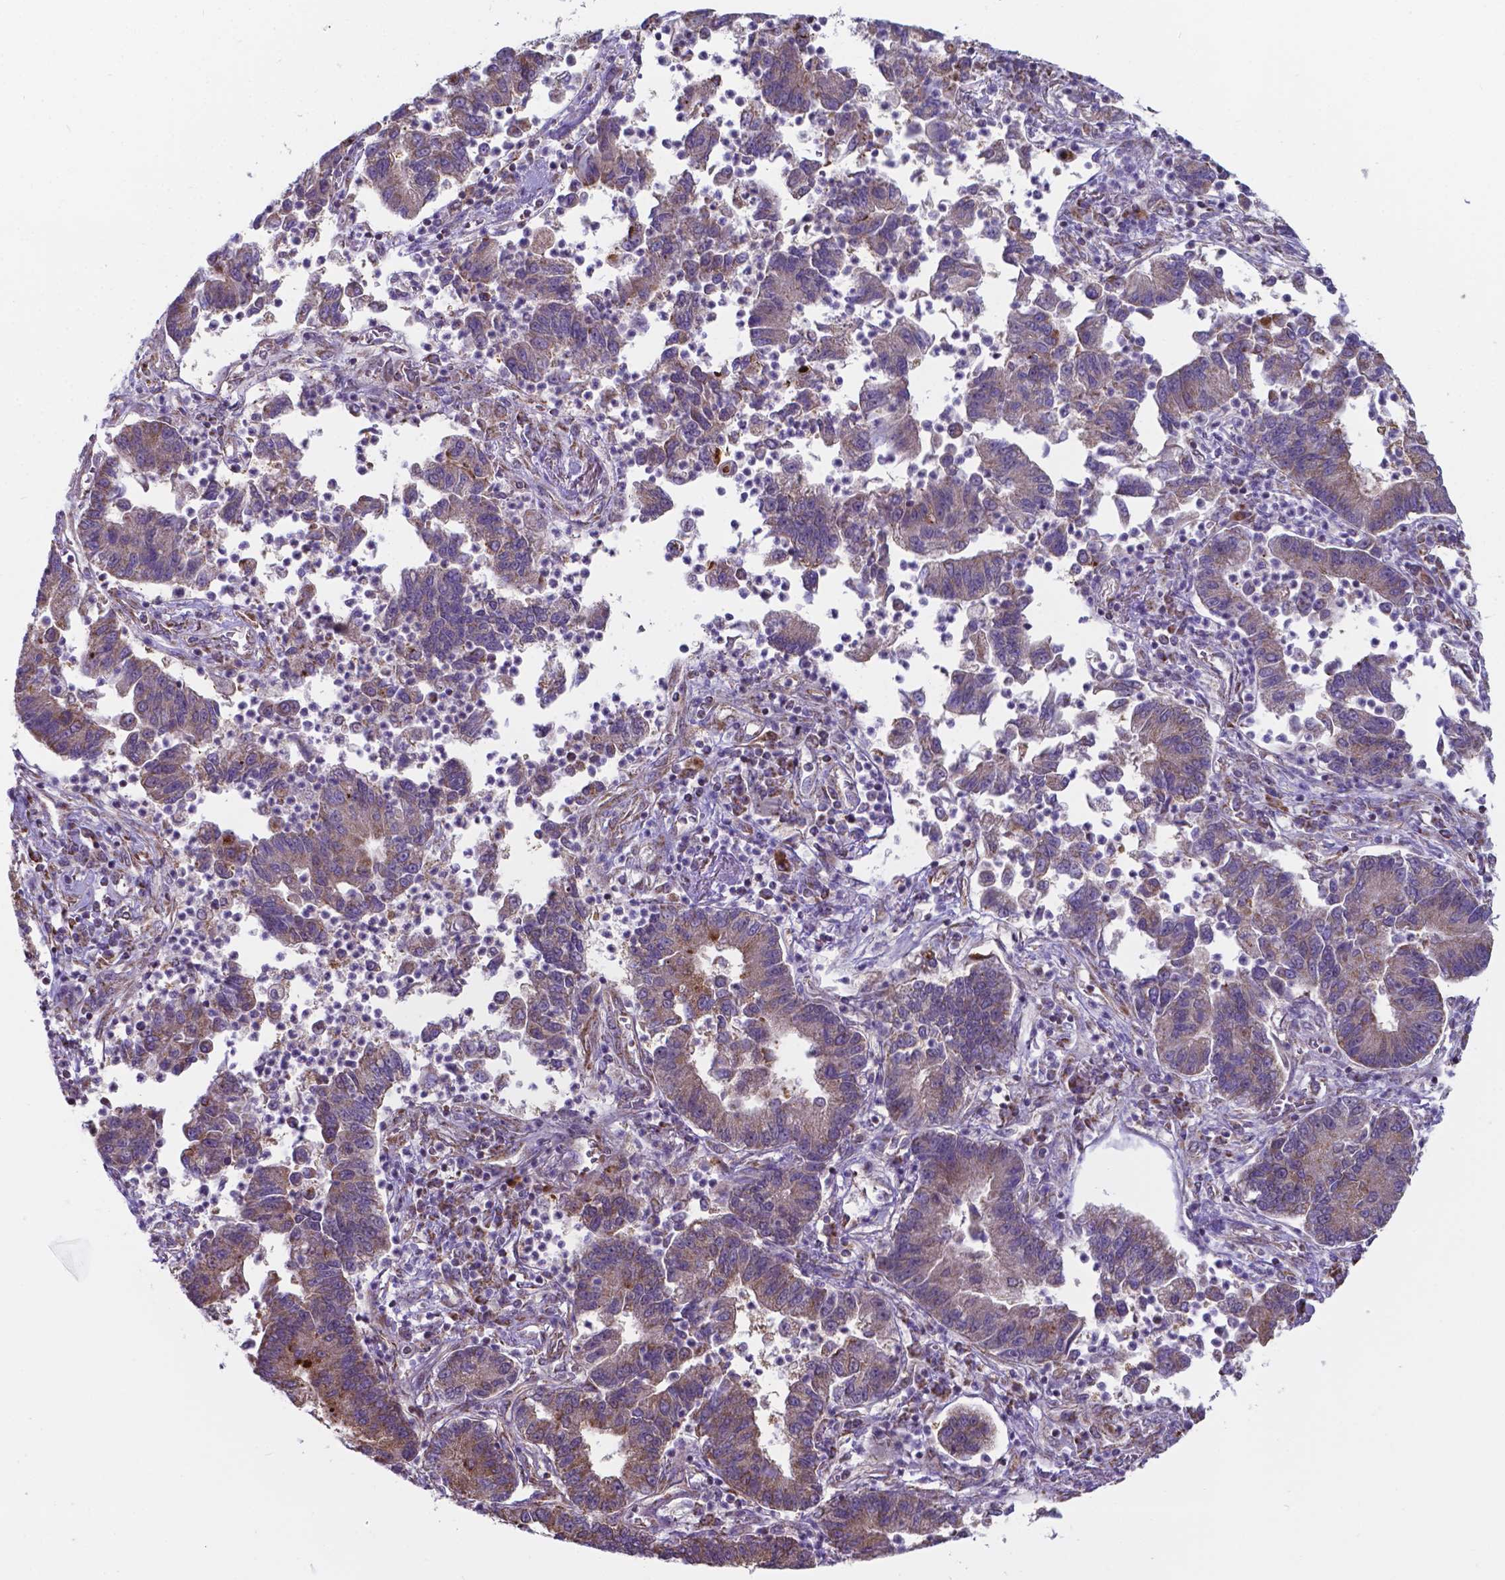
{"staining": {"intensity": "moderate", "quantity": "25%-75%", "location": "cytoplasmic/membranous"}, "tissue": "lung cancer", "cell_type": "Tumor cells", "image_type": "cancer", "snomed": [{"axis": "morphology", "description": "Adenocarcinoma, NOS"}, {"axis": "topography", "description": "Lung"}], "caption": "Immunohistochemical staining of lung cancer (adenocarcinoma) displays medium levels of moderate cytoplasmic/membranous positivity in about 25%-75% of tumor cells.", "gene": "FAM114A1", "patient": {"sex": "female", "age": 57}}